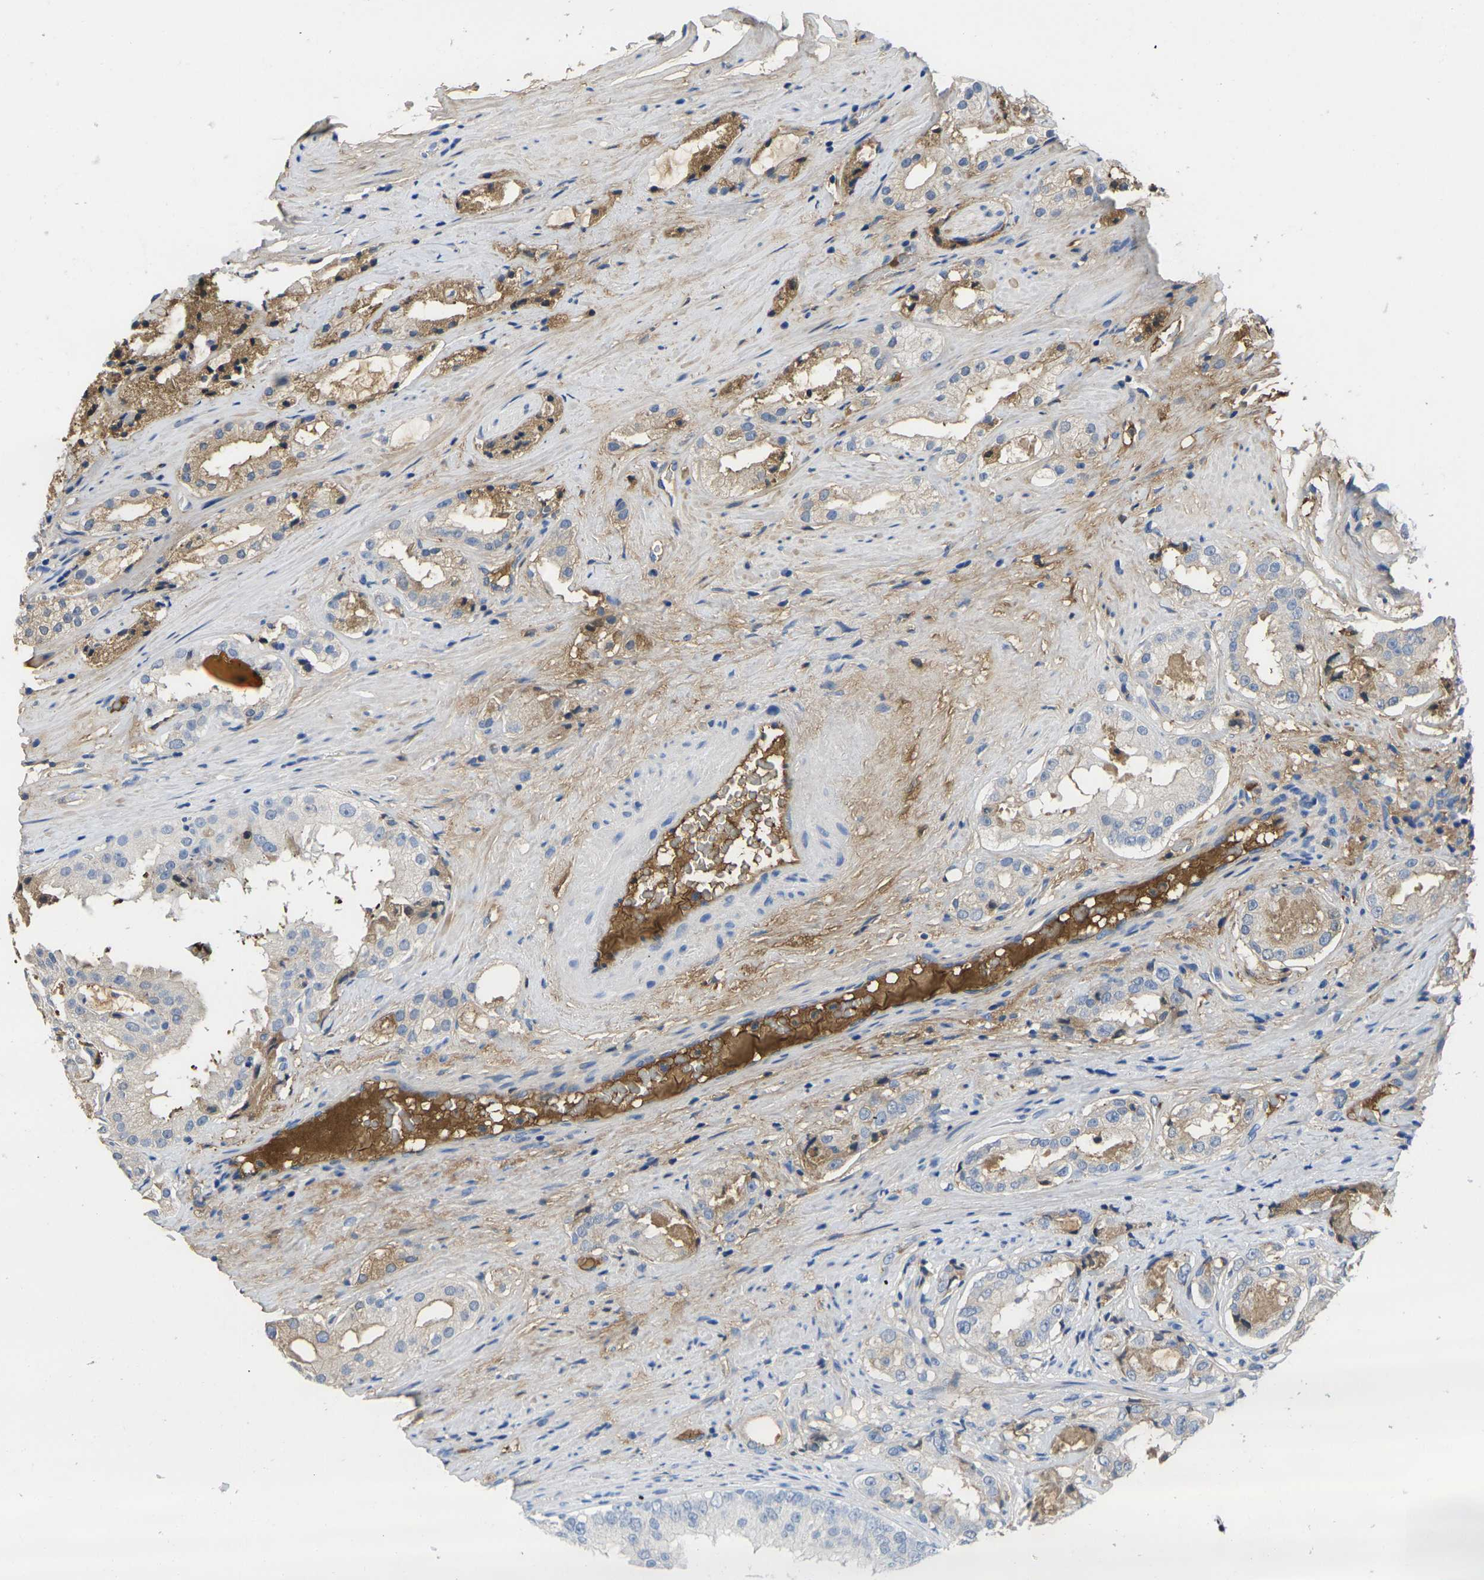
{"staining": {"intensity": "moderate", "quantity": "<25%", "location": "cytoplasmic/membranous"}, "tissue": "prostate cancer", "cell_type": "Tumor cells", "image_type": "cancer", "snomed": [{"axis": "morphology", "description": "Adenocarcinoma, High grade"}, {"axis": "topography", "description": "Prostate"}], "caption": "Brown immunohistochemical staining in human adenocarcinoma (high-grade) (prostate) demonstrates moderate cytoplasmic/membranous positivity in about <25% of tumor cells. Nuclei are stained in blue.", "gene": "GREM2", "patient": {"sex": "male", "age": 73}}